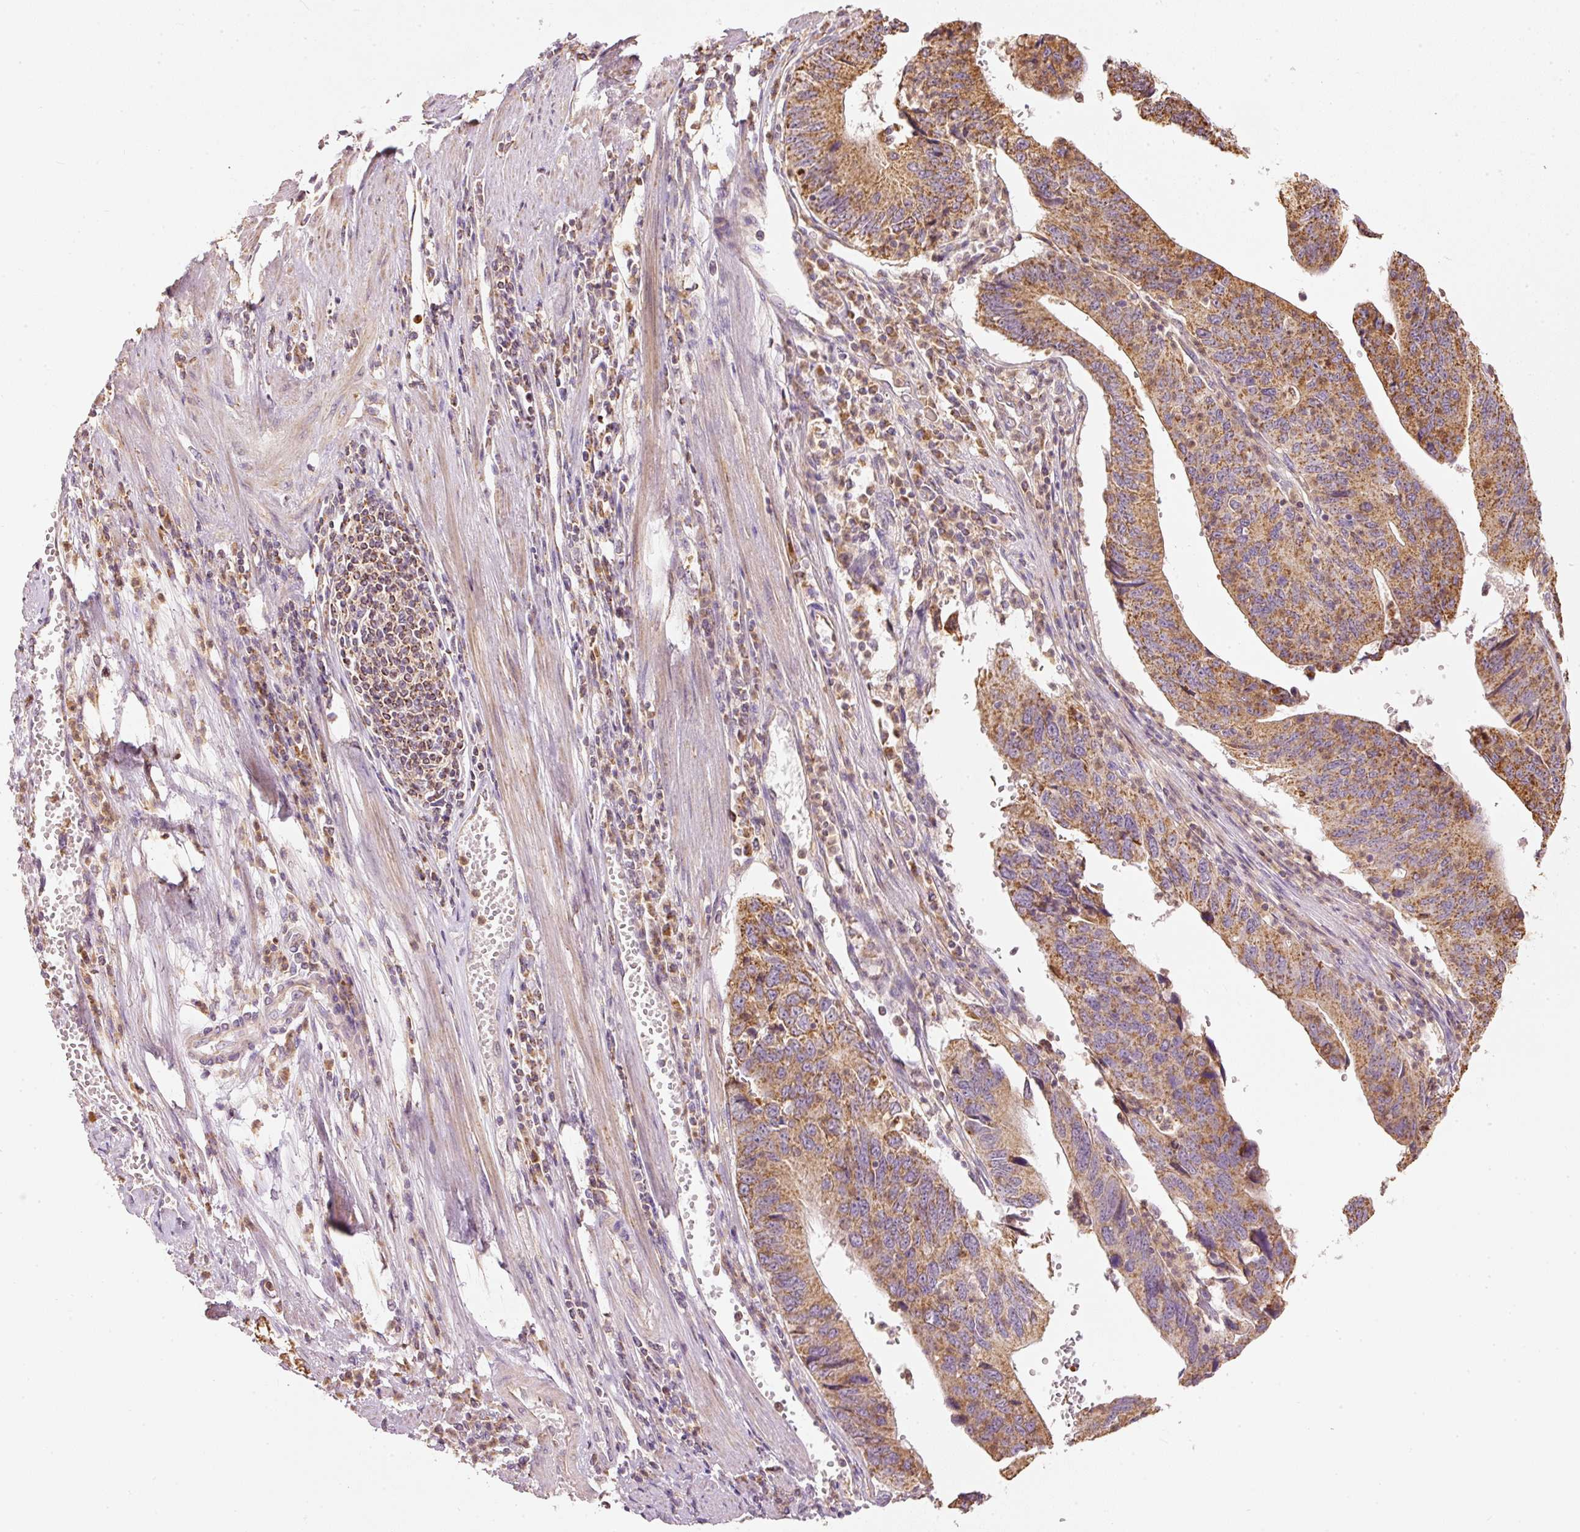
{"staining": {"intensity": "moderate", "quantity": ">75%", "location": "cytoplasmic/membranous"}, "tissue": "stomach cancer", "cell_type": "Tumor cells", "image_type": "cancer", "snomed": [{"axis": "morphology", "description": "Adenocarcinoma, NOS"}, {"axis": "topography", "description": "Stomach"}], "caption": "Protein staining of stomach adenocarcinoma tissue exhibits moderate cytoplasmic/membranous expression in about >75% of tumor cells. The staining is performed using DAB brown chromogen to label protein expression. The nuclei are counter-stained blue using hematoxylin.", "gene": "PSENEN", "patient": {"sex": "male", "age": 59}}